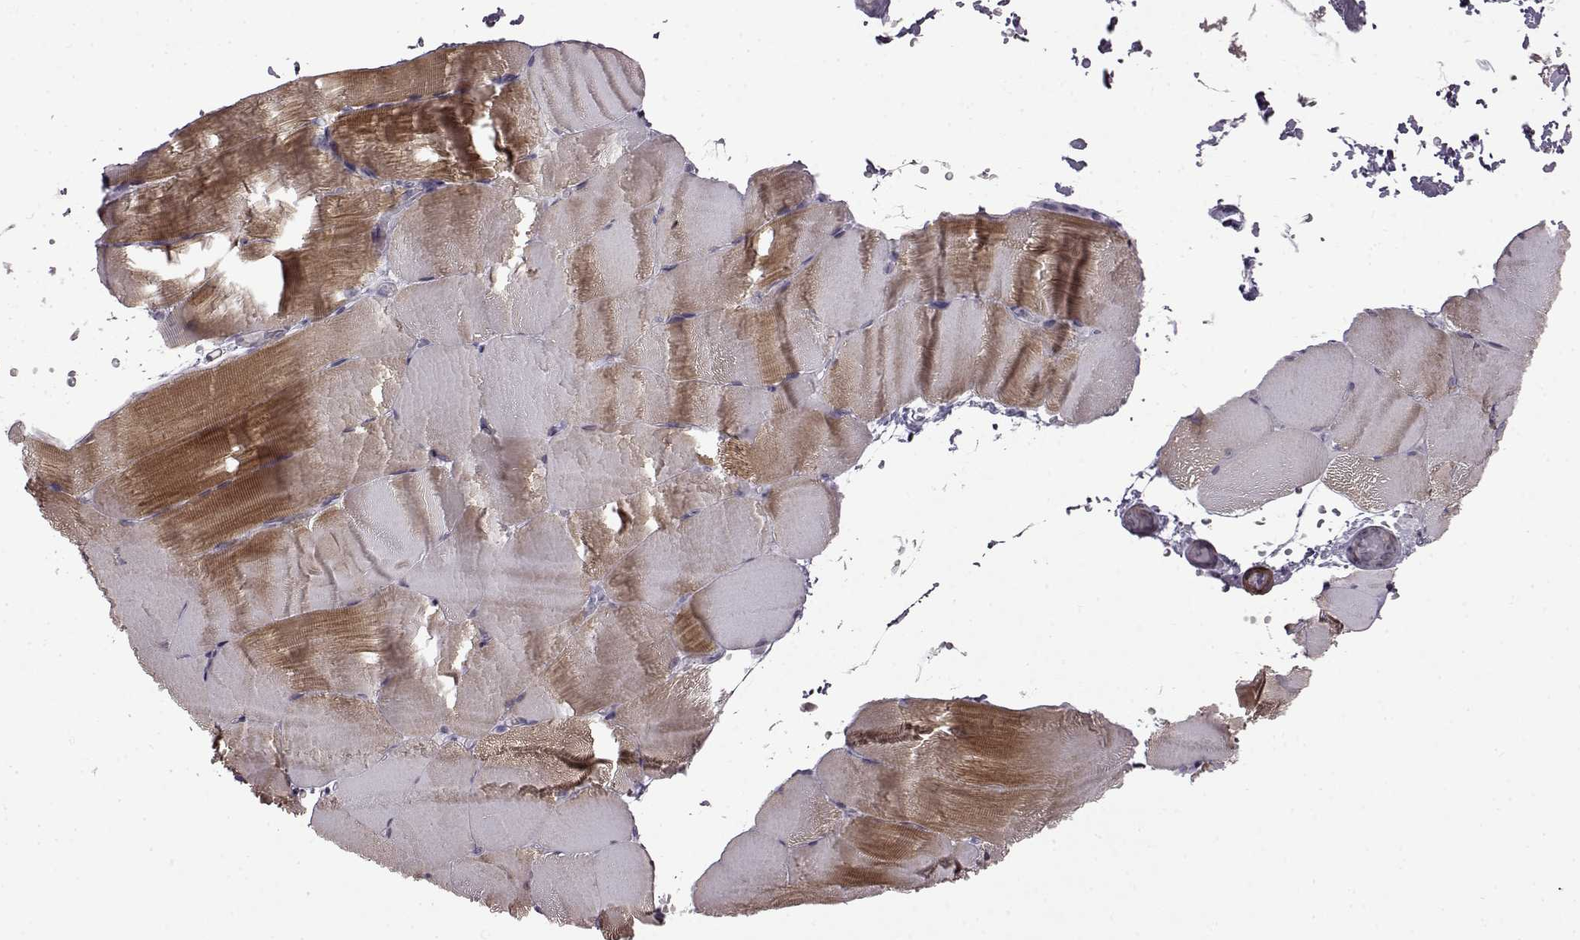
{"staining": {"intensity": "moderate", "quantity": "25%-75%", "location": "cytoplasmic/membranous"}, "tissue": "skeletal muscle", "cell_type": "Myocytes", "image_type": "normal", "snomed": [{"axis": "morphology", "description": "Normal tissue, NOS"}, {"axis": "topography", "description": "Skeletal muscle"}], "caption": "A medium amount of moderate cytoplasmic/membranous expression is appreciated in about 25%-75% of myocytes in normal skeletal muscle. The protein of interest is stained brown, and the nuclei are stained in blue (DAB (3,3'-diaminobenzidine) IHC with brightfield microscopy, high magnification).", "gene": "SYNPO2", "patient": {"sex": "female", "age": 37}}